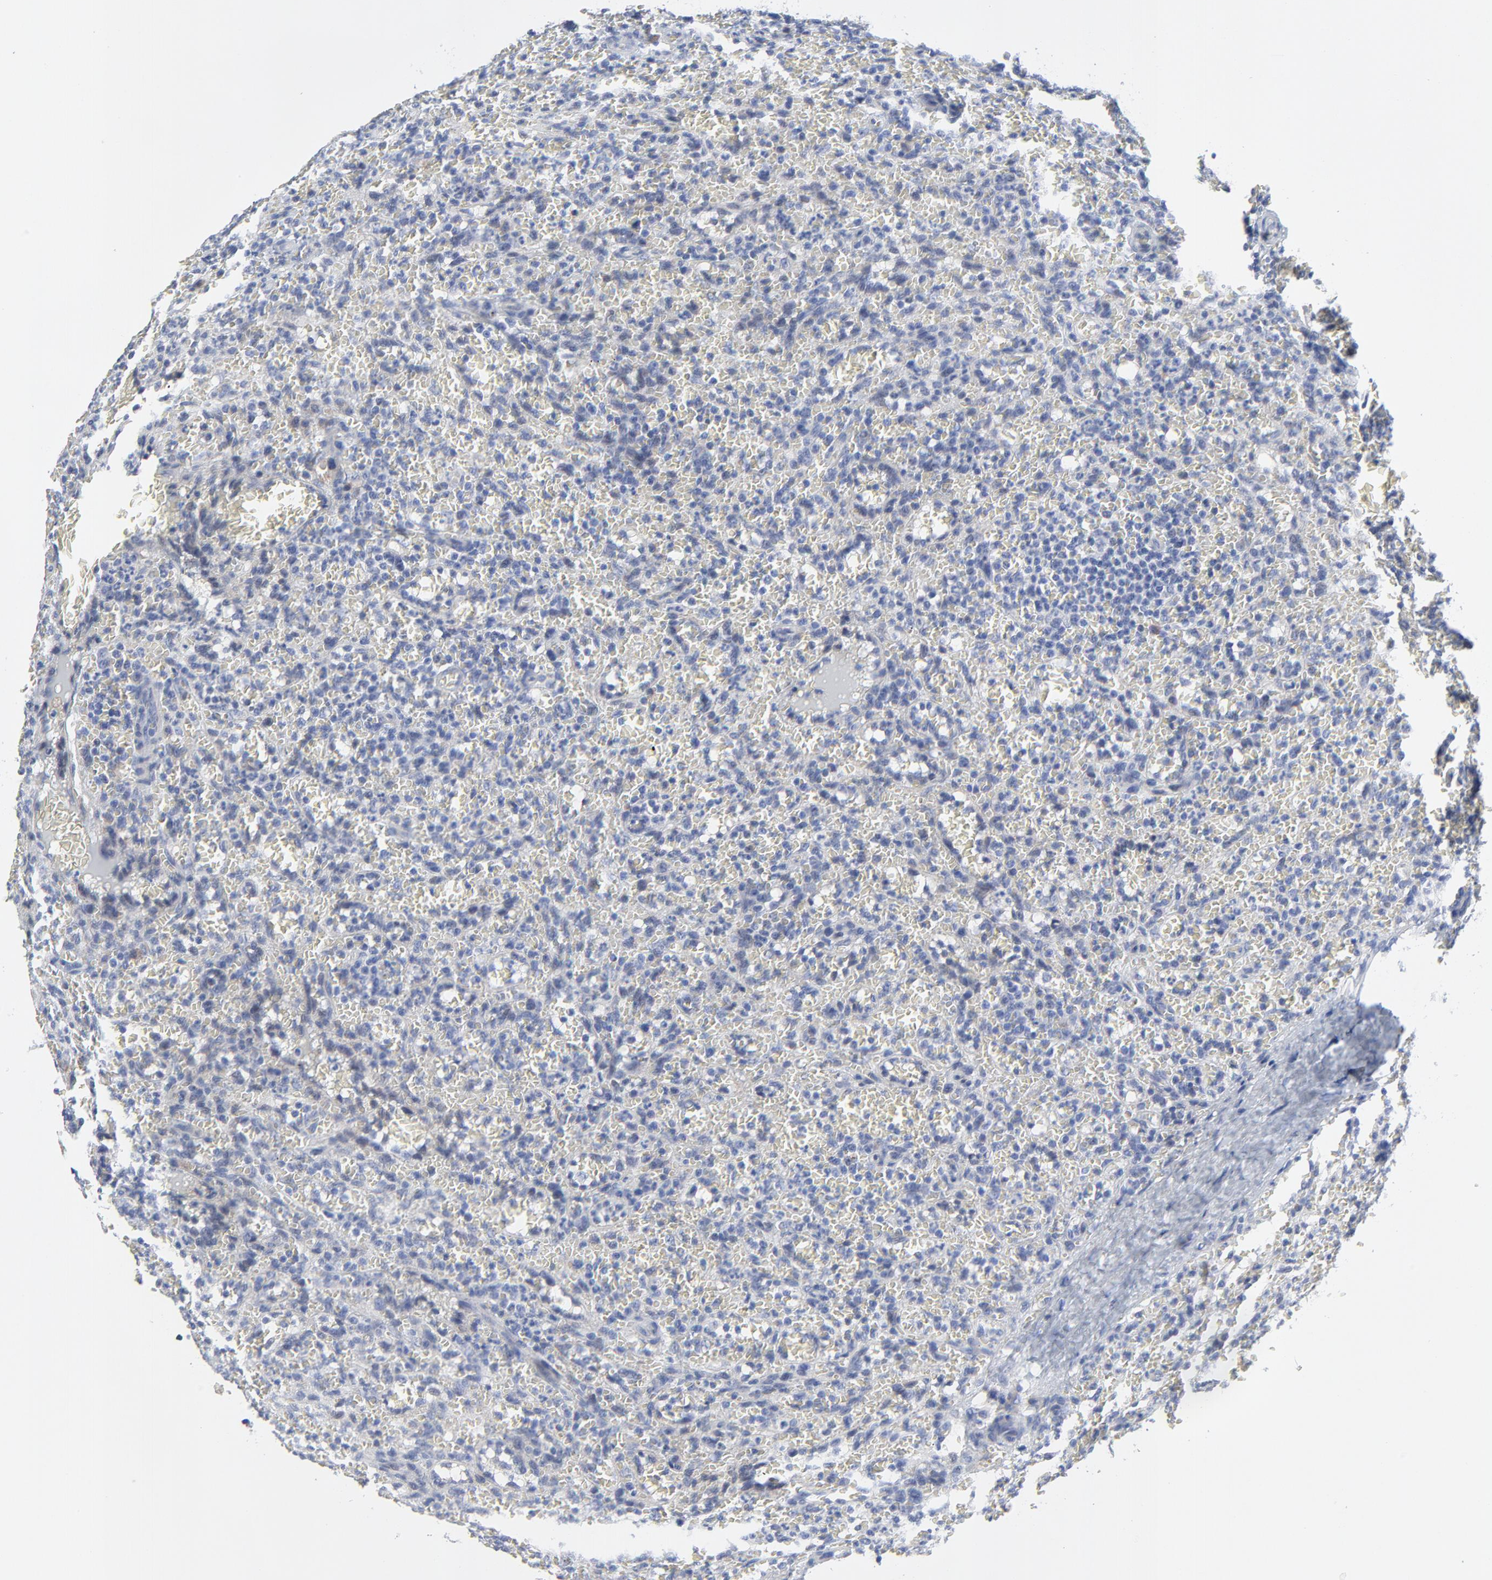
{"staining": {"intensity": "negative", "quantity": "none", "location": "none"}, "tissue": "lymphoma", "cell_type": "Tumor cells", "image_type": "cancer", "snomed": [{"axis": "morphology", "description": "Malignant lymphoma, non-Hodgkin's type, Low grade"}, {"axis": "topography", "description": "Spleen"}], "caption": "Lymphoma was stained to show a protein in brown. There is no significant positivity in tumor cells.", "gene": "NLGN3", "patient": {"sex": "female", "age": 64}}